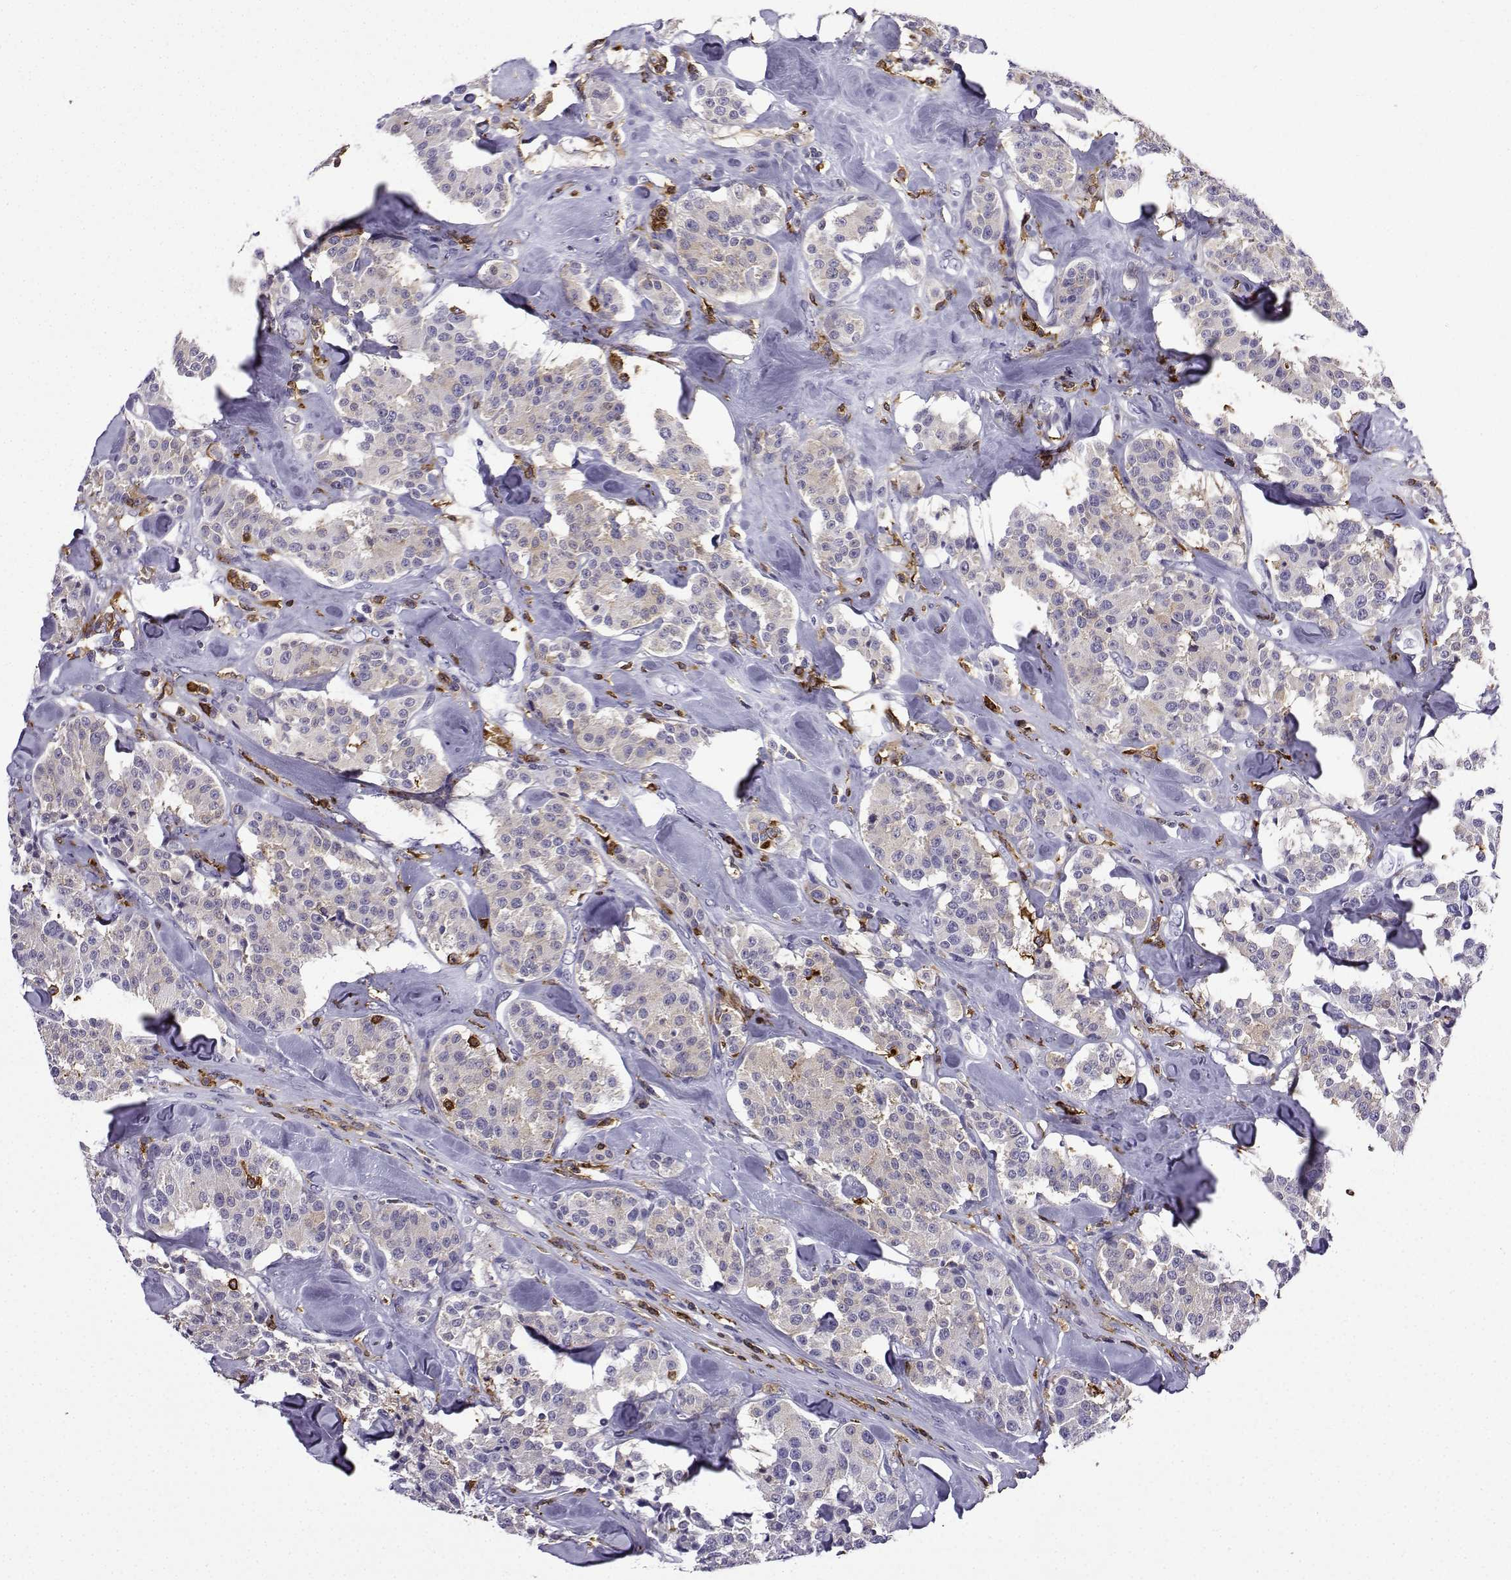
{"staining": {"intensity": "negative", "quantity": "none", "location": "none"}, "tissue": "carcinoid", "cell_type": "Tumor cells", "image_type": "cancer", "snomed": [{"axis": "morphology", "description": "Carcinoid, malignant, NOS"}, {"axis": "topography", "description": "Pancreas"}], "caption": "The image reveals no significant positivity in tumor cells of carcinoid.", "gene": "DOCK10", "patient": {"sex": "male", "age": 41}}